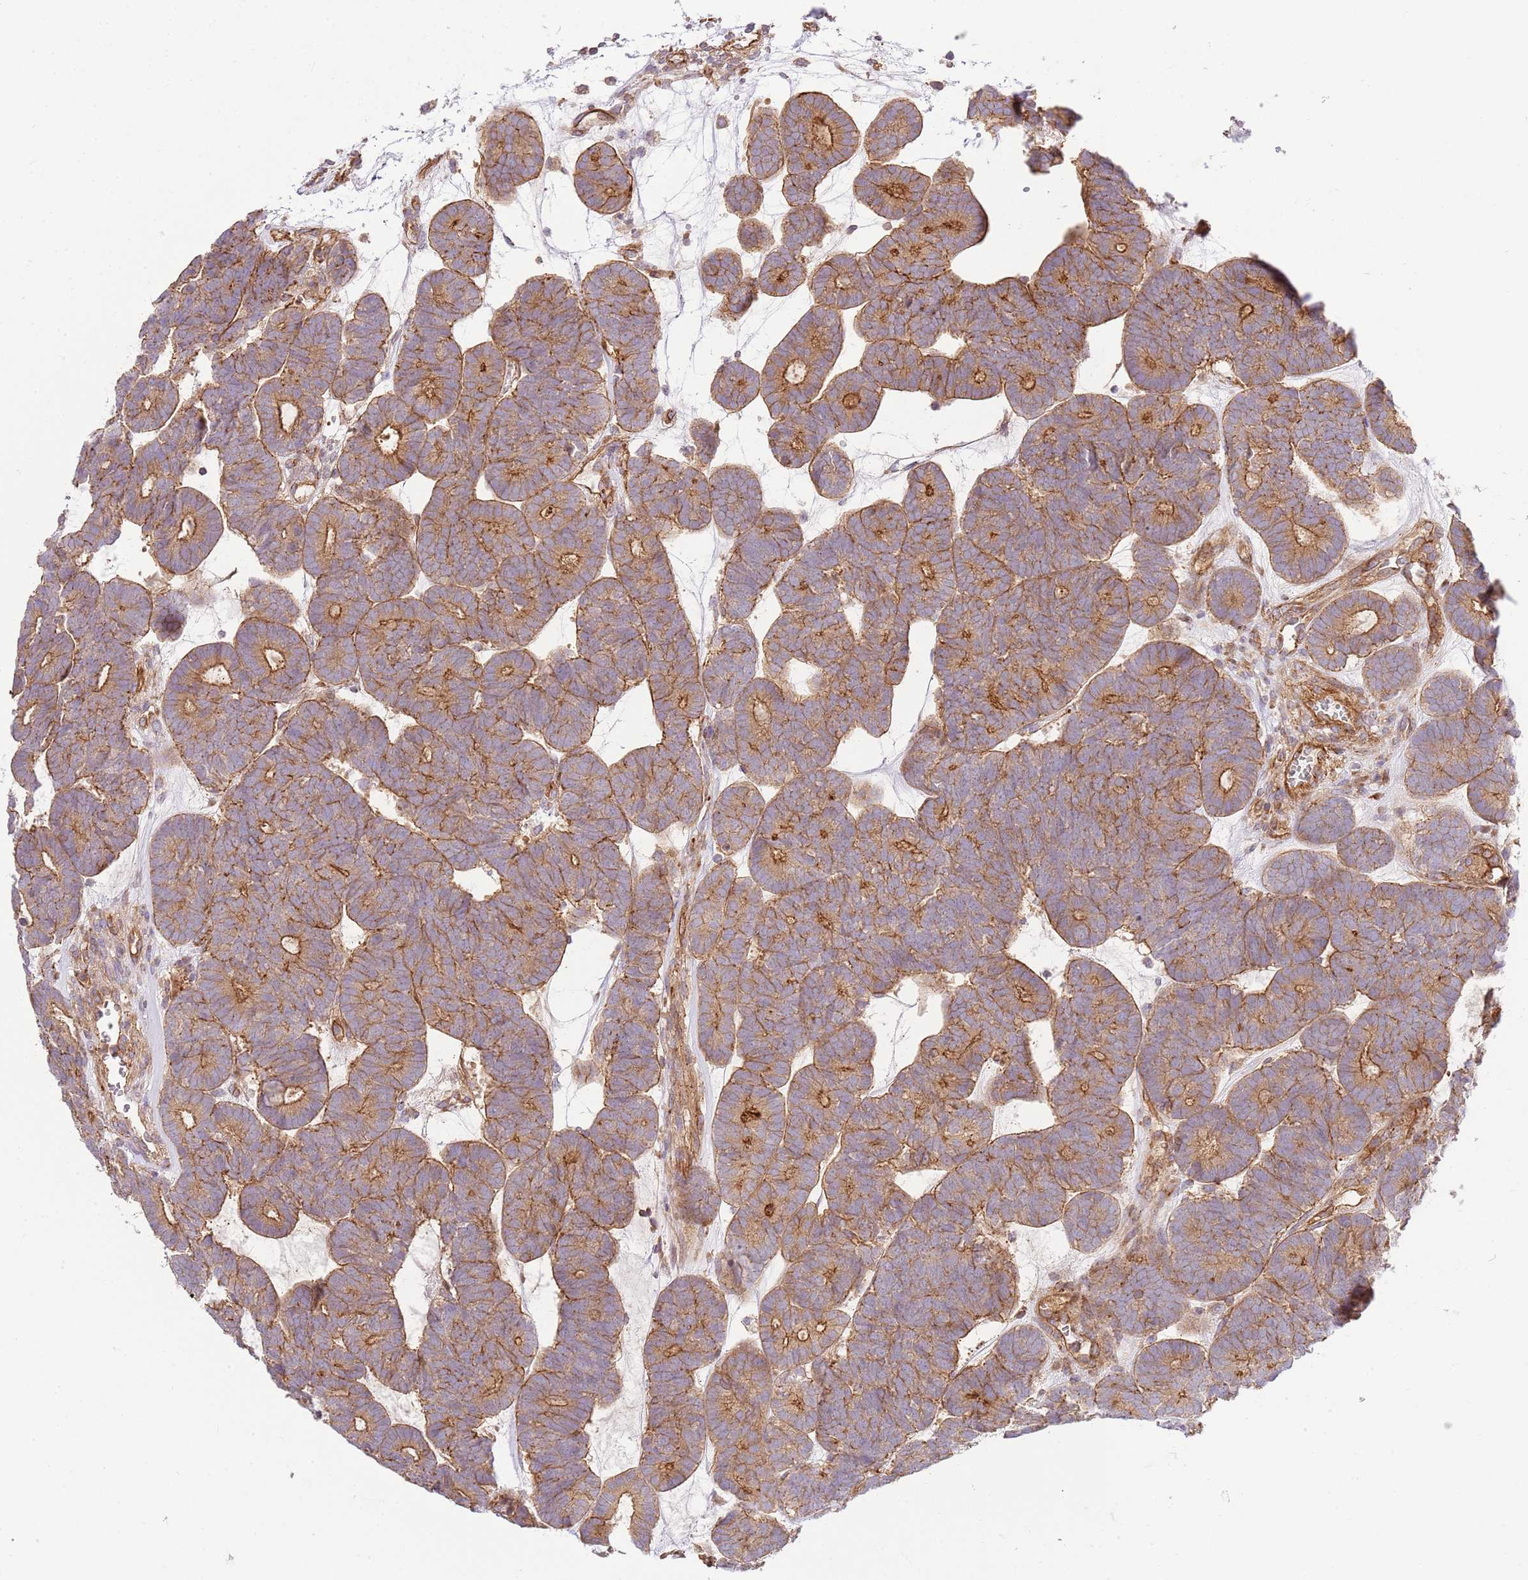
{"staining": {"intensity": "moderate", "quantity": ">75%", "location": "cytoplasmic/membranous"}, "tissue": "head and neck cancer", "cell_type": "Tumor cells", "image_type": "cancer", "snomed": [{"axis": "morphology", "description": "Adenocarcinoma, NOS"}, {"axis": "topography", "description": "Head-Neck"}], "caption": "Adenocarcinoma (head and neck) was stained to show a protein in brown. There is medium levels of moderate cytoplasmic/membranous expression in approximately >75% of tumor cells.", "gene": "EFCAB8", "patient": {"sex": "female", "age": 81}}